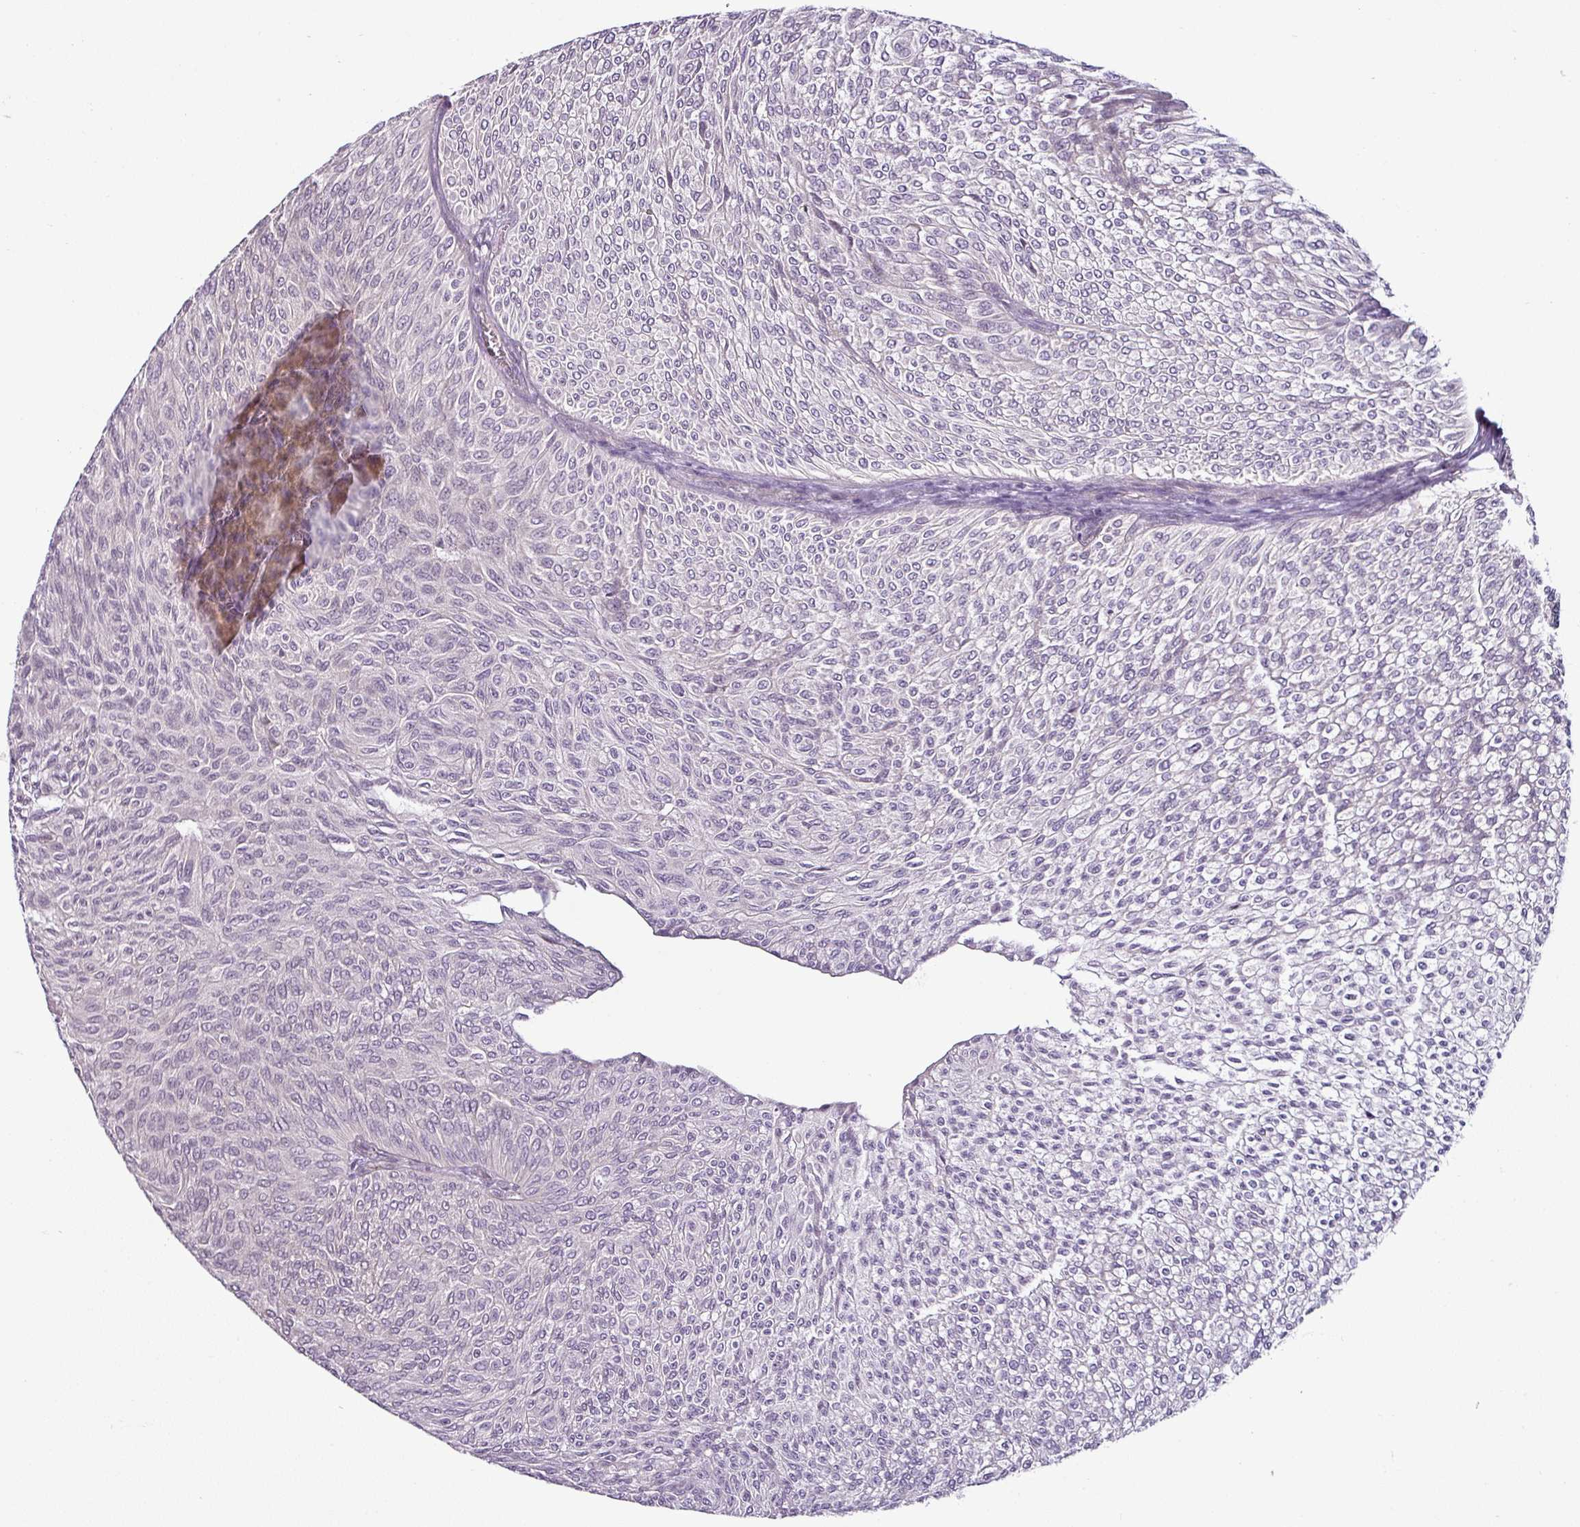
{"staining": {"intensity": "negative", "quantity": "none", "location": "none"}, "tissue": "urothelial cancer", "cell_type": "Tumor cells", "image_type": "cancer", "snomed": [{"axis": "morphology", "description": "Urothelial carcinoma, Low grade"}, {"axis": "topography", "description": "Urinary bladder"}], "caption": "Urothelial carcinoma (low-grade) stained for a protein using immunohistochemistry (IHC) demonstrates no expression tumor cells.", "gene": "OR52D1", "patient": {"sex": "male", "age": 91}}